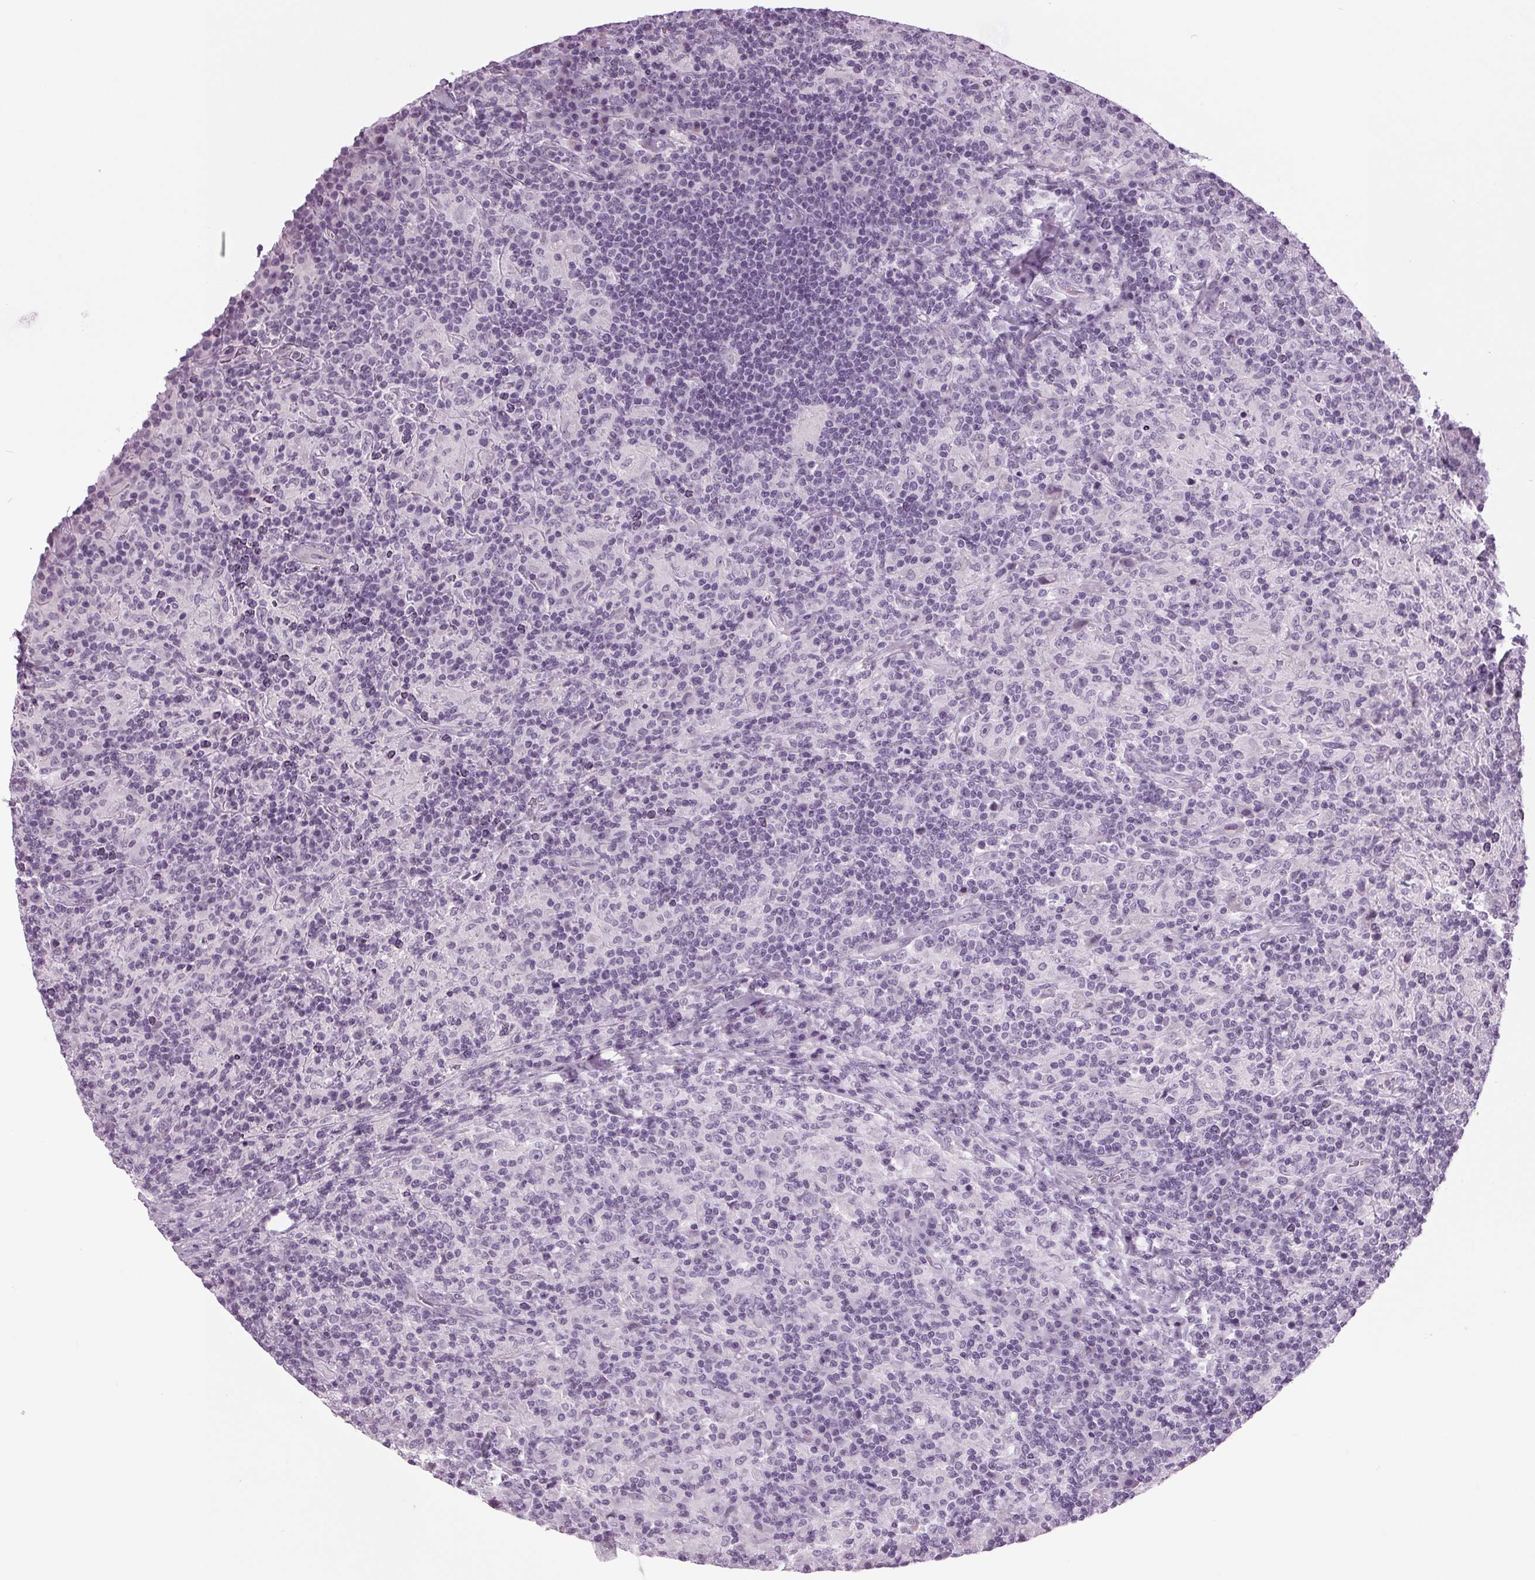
{"staining": {"intensity": "negative", "quantity": "none", "location": "none"}, "tissue": "lymphoma", "cell_type": "Tumor cells", "image_type": "cancer", "snomed": [{"axis": "morphology", "description": "Hodgkin's disease, NOS"}, {"axis": "topography", "description": "Lymph node"}], "caption": "Lymphoma was stained to show a protein in brown. There is no significant expression in tumor cells.", "gene": "DNAH12", "patient": {"sex": "male", "age": 70}}